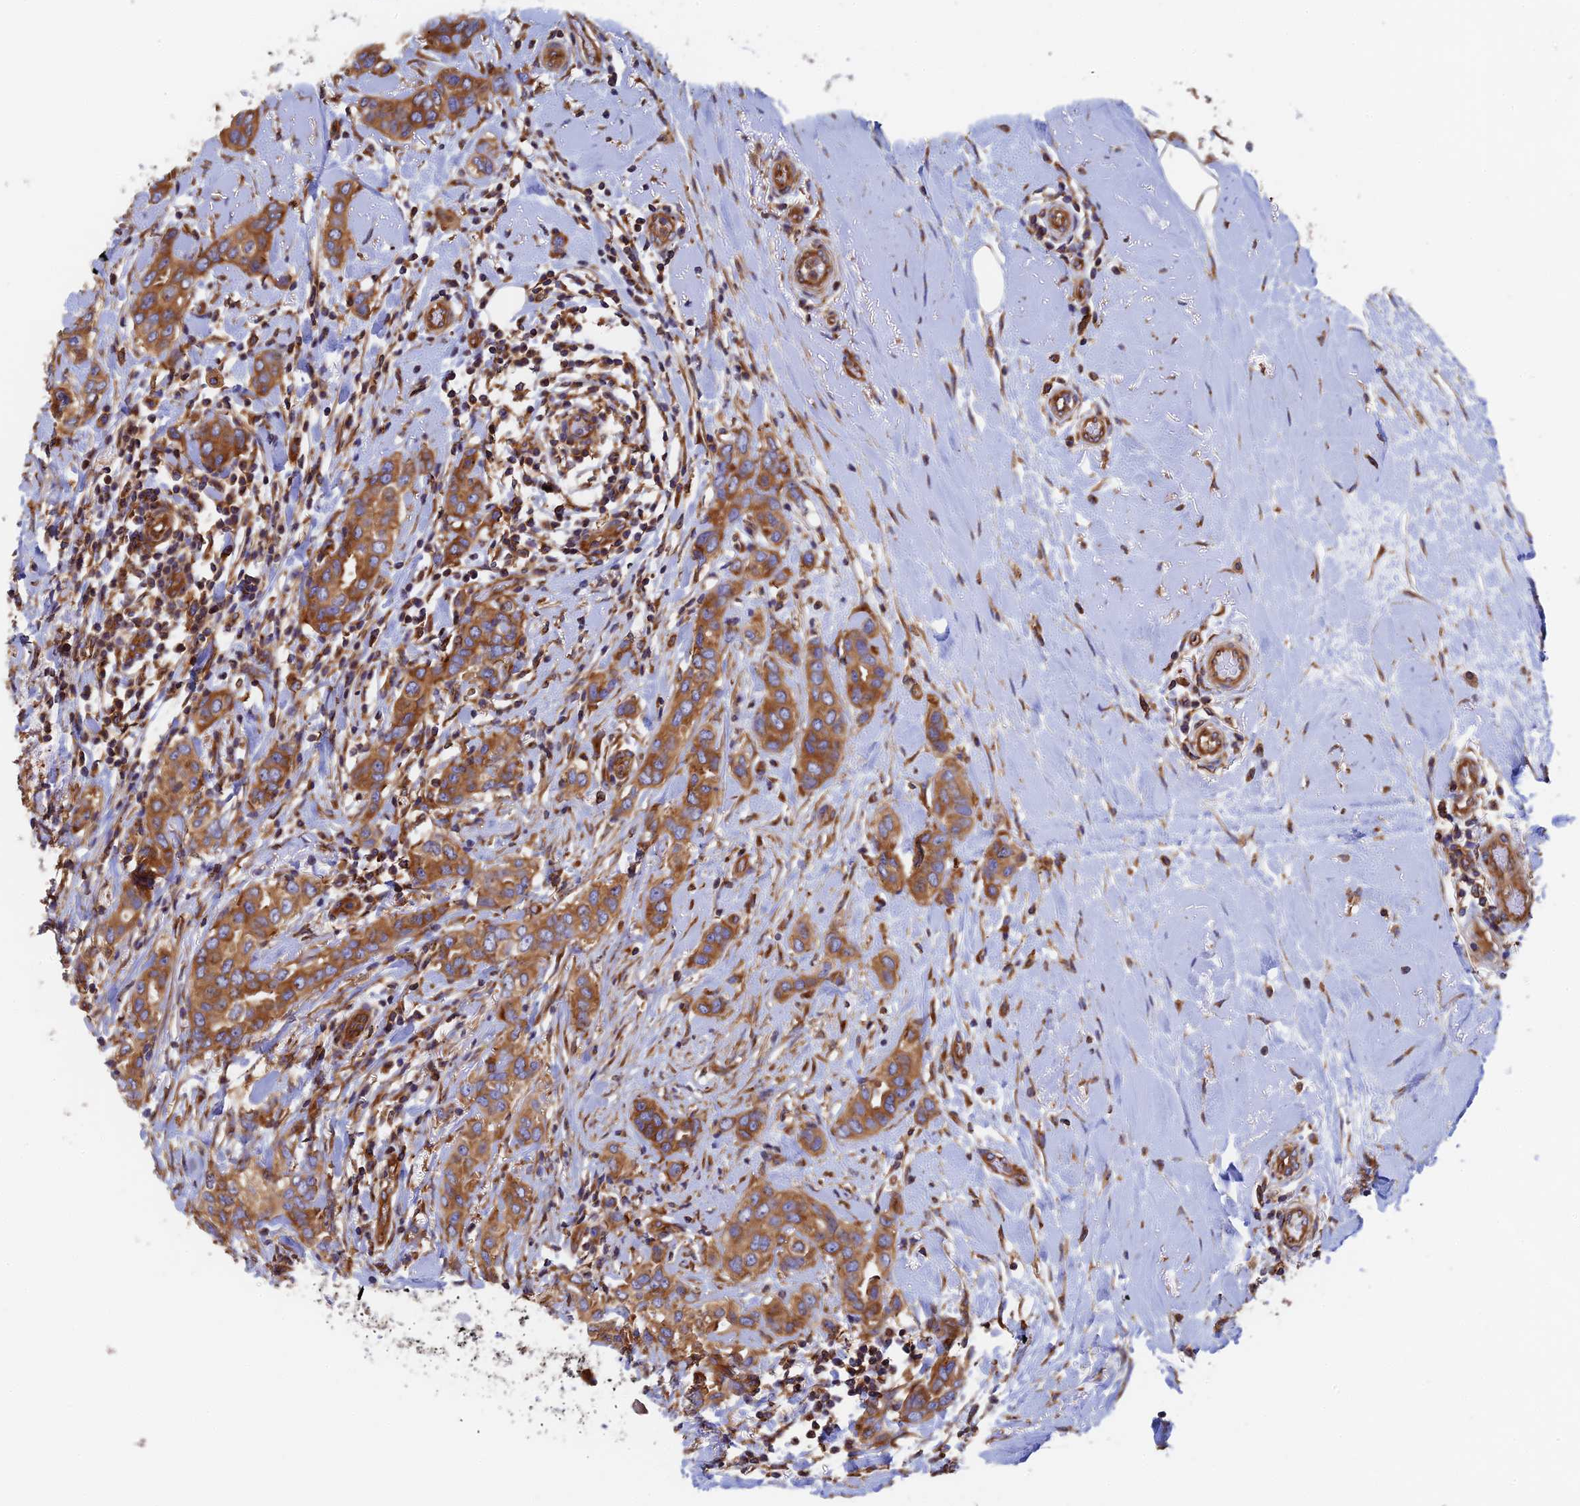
{"staining": {"intensity": "moderate", "quantity": ">75%", "location": "cytoplasmic/membranous"}, "tissue": "breast cancer", "cell_type": "Tumor cells", "image_type": "cancer", "snomed": [{"axis": "morphology", "description": "Lobular carcinoma"}, {"axis": "topography", "description": "Breast"}], "caption": "This image exhibits immunohistochemistry staining of human lobular carcinoma (breast), with medium moderate cytoplasmic/membranous positivity in approximately >75% of tumor cells.", "gene": "DCTN2", "patient": {"sex": "female", "age": 51}}